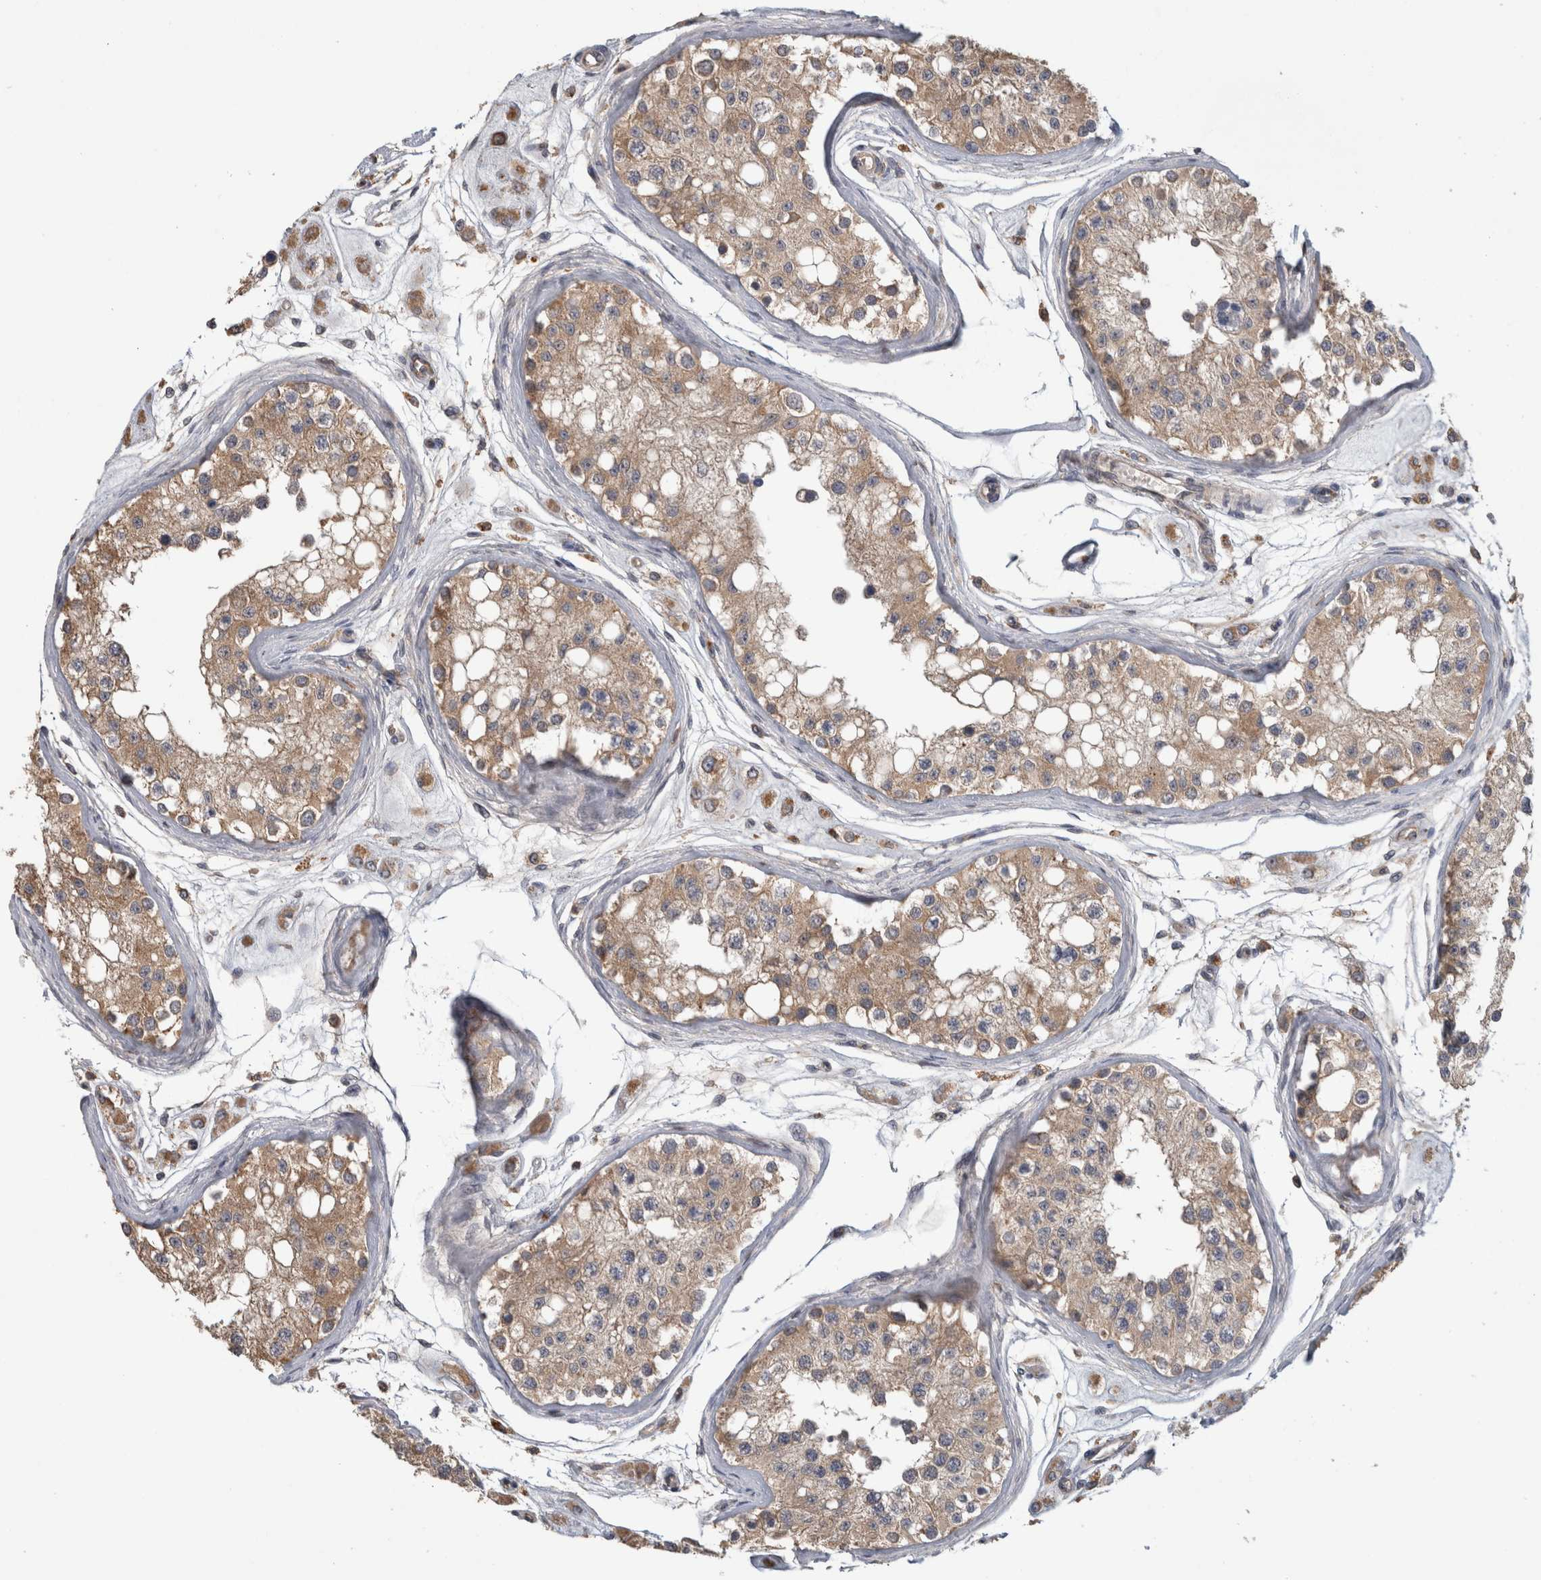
{"staining": {"intensity": "moderate", "quantity": "25%-75%", "location": "cytoplasmic/membranous"}, "tissue": "testis", "cell_type": "Cells in seminiferous ducts", "image_type": "normal", "snomed": [{"axis": "morphology", "description": "Normal tissue, NOS"}, {"axis": "morphology", "description": "Adenocarcinoma, metastatic, NOS"}, {"axis": "topography", "description": "Testis"}], "caption": "Normal testis was stained to show a protein in brown. There is medium levels of moderate cytoplasmic/membranous positivity in about 25%-75% of cells in seminiferous ducts.", "gene": "TARBP1", "patient": {"sex": "male", "age": 26}}